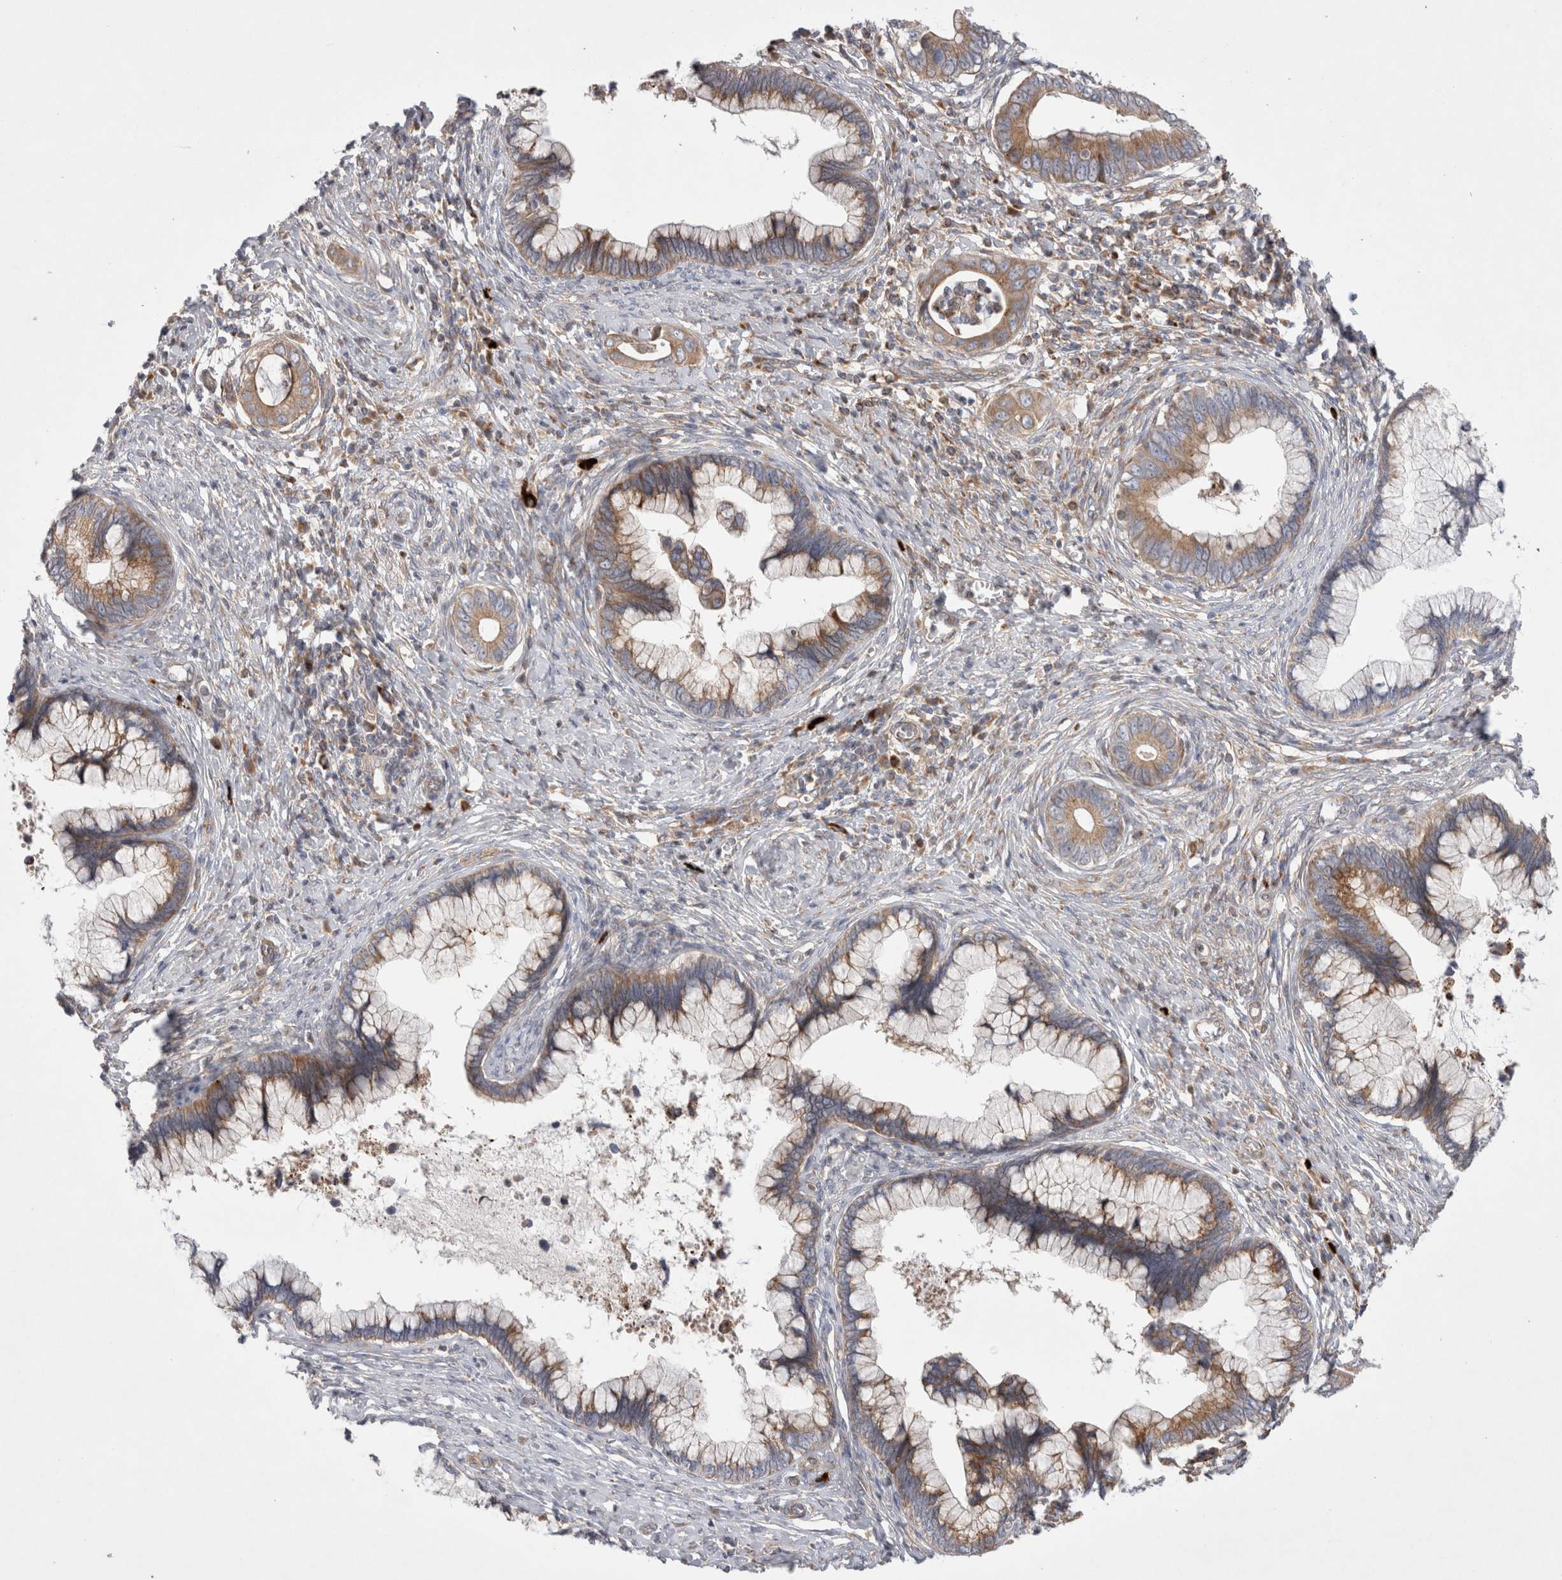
{"staining": {"intensity": "moderate", "quantity": ">75%", "location": "cytoplasmic/membranous"}, "tissue": "cervical cancer", "cell_type": "Tumor cells", "image_type": "cancer", "snomed": [{"axis": "morphology", "description": "Adenocarcinoma, NOS"}, {"axis": "topography", "description": "Cervix"}], "caption": "There is medium levels of moderate cytoplasmic/membranous positivity in tumor cells of cervical cancer, as demonstrated by immunohistochemical staining (brown color).", "gene": "TBC1D16", "patient": {"sex": "female", "age": 44}}